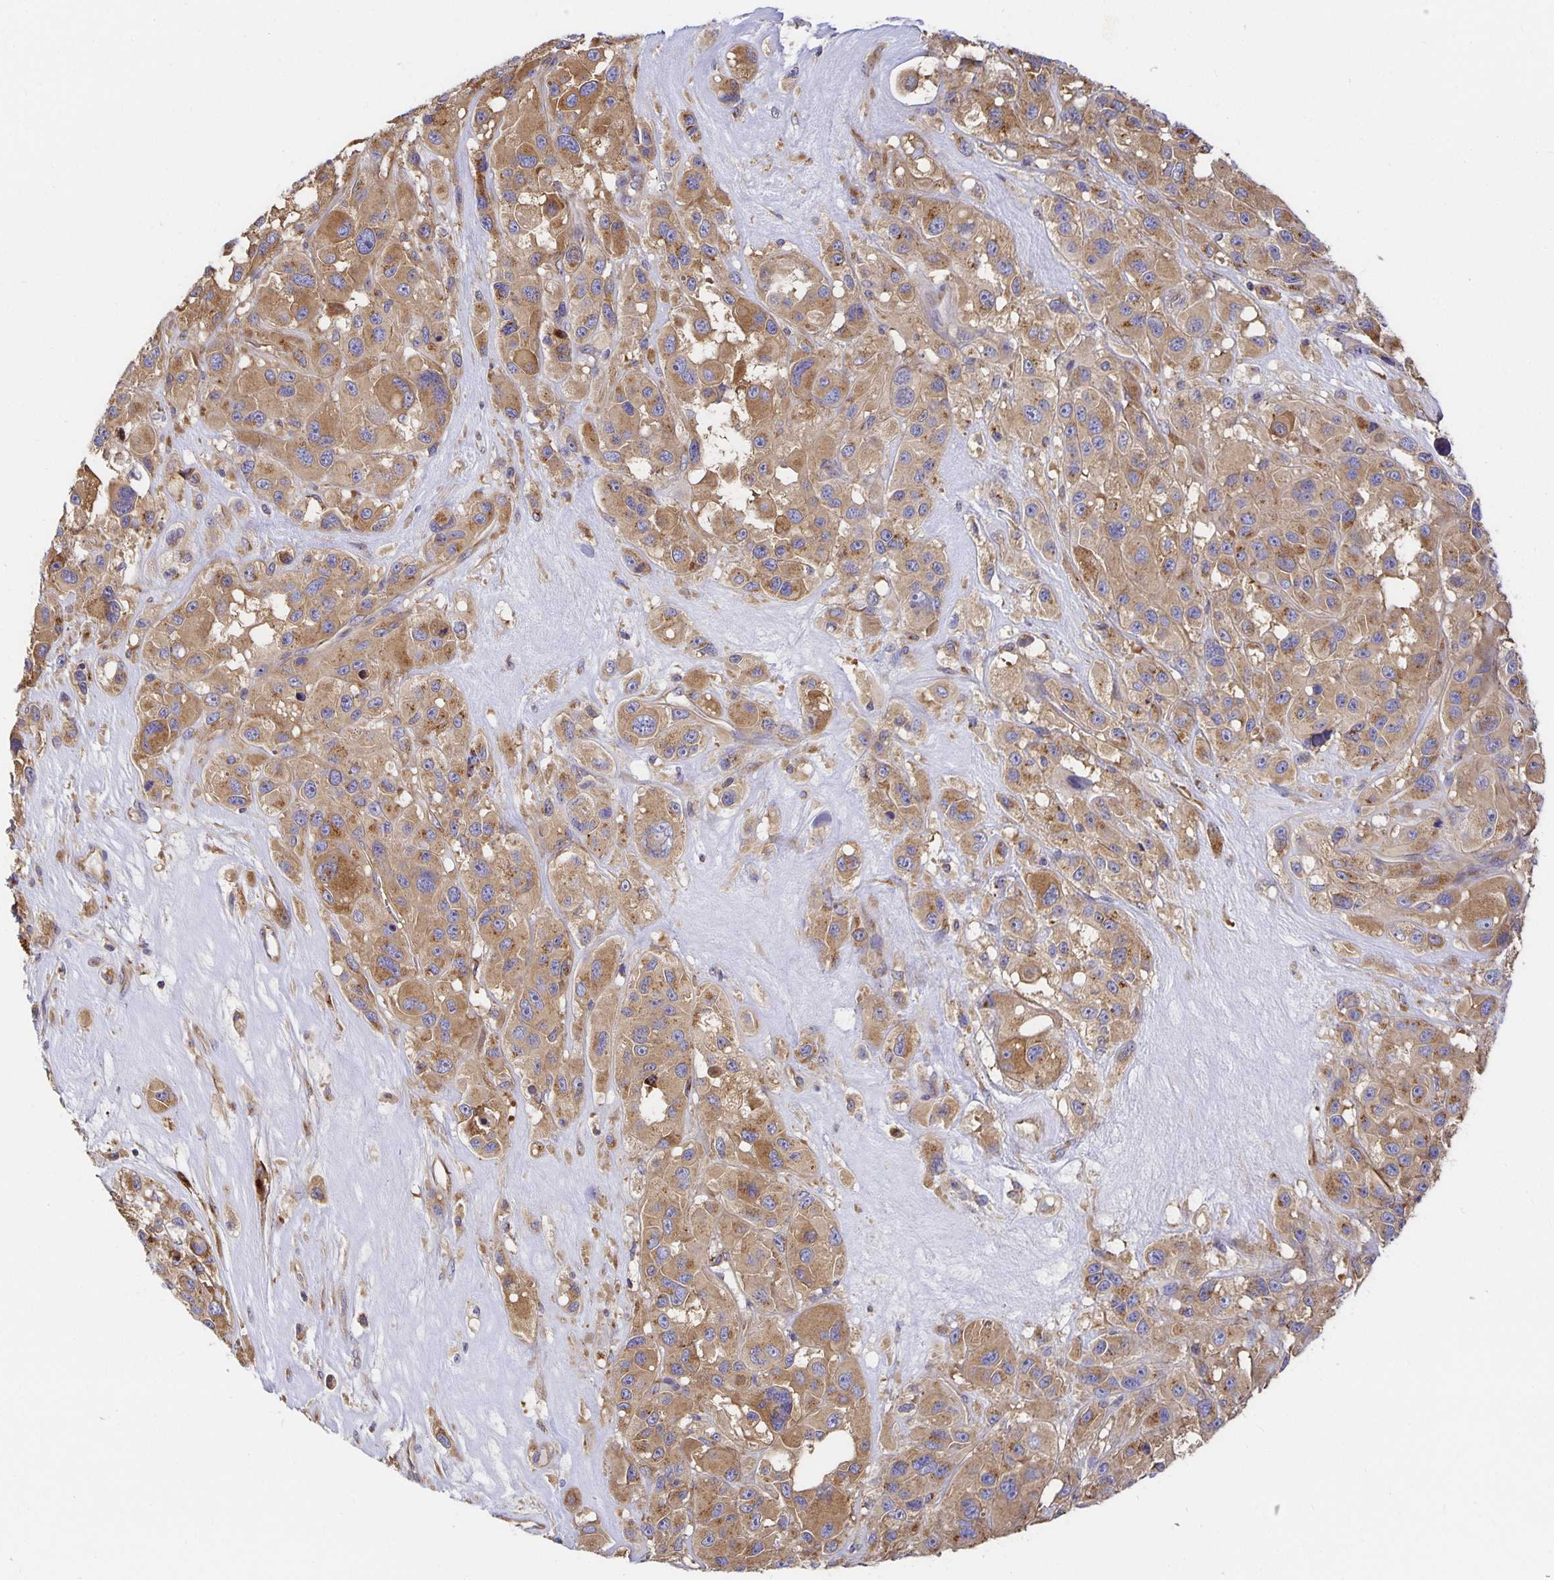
{"staining": {"intensity": "moderate", "quantity": ">75%", "location": "cytoplasmic/membranous"}, "tissue": "melanoma", "cell_type": "Tumor cells", "image_type": "cancer", "snomed": [{"axis": "morphology", "description": "Malignant melanoma, Metastatic site"}, {"axis": "topography", "description": "Lymph node"}], "caption": "Immunohistochemical staining of human melanoma exhibits medium levels of moderate cytoplasmic/membranous positivity in about >75% of tumor cells.", "gene": "USO1", "patient": {"sex": "female", "age": 65}}